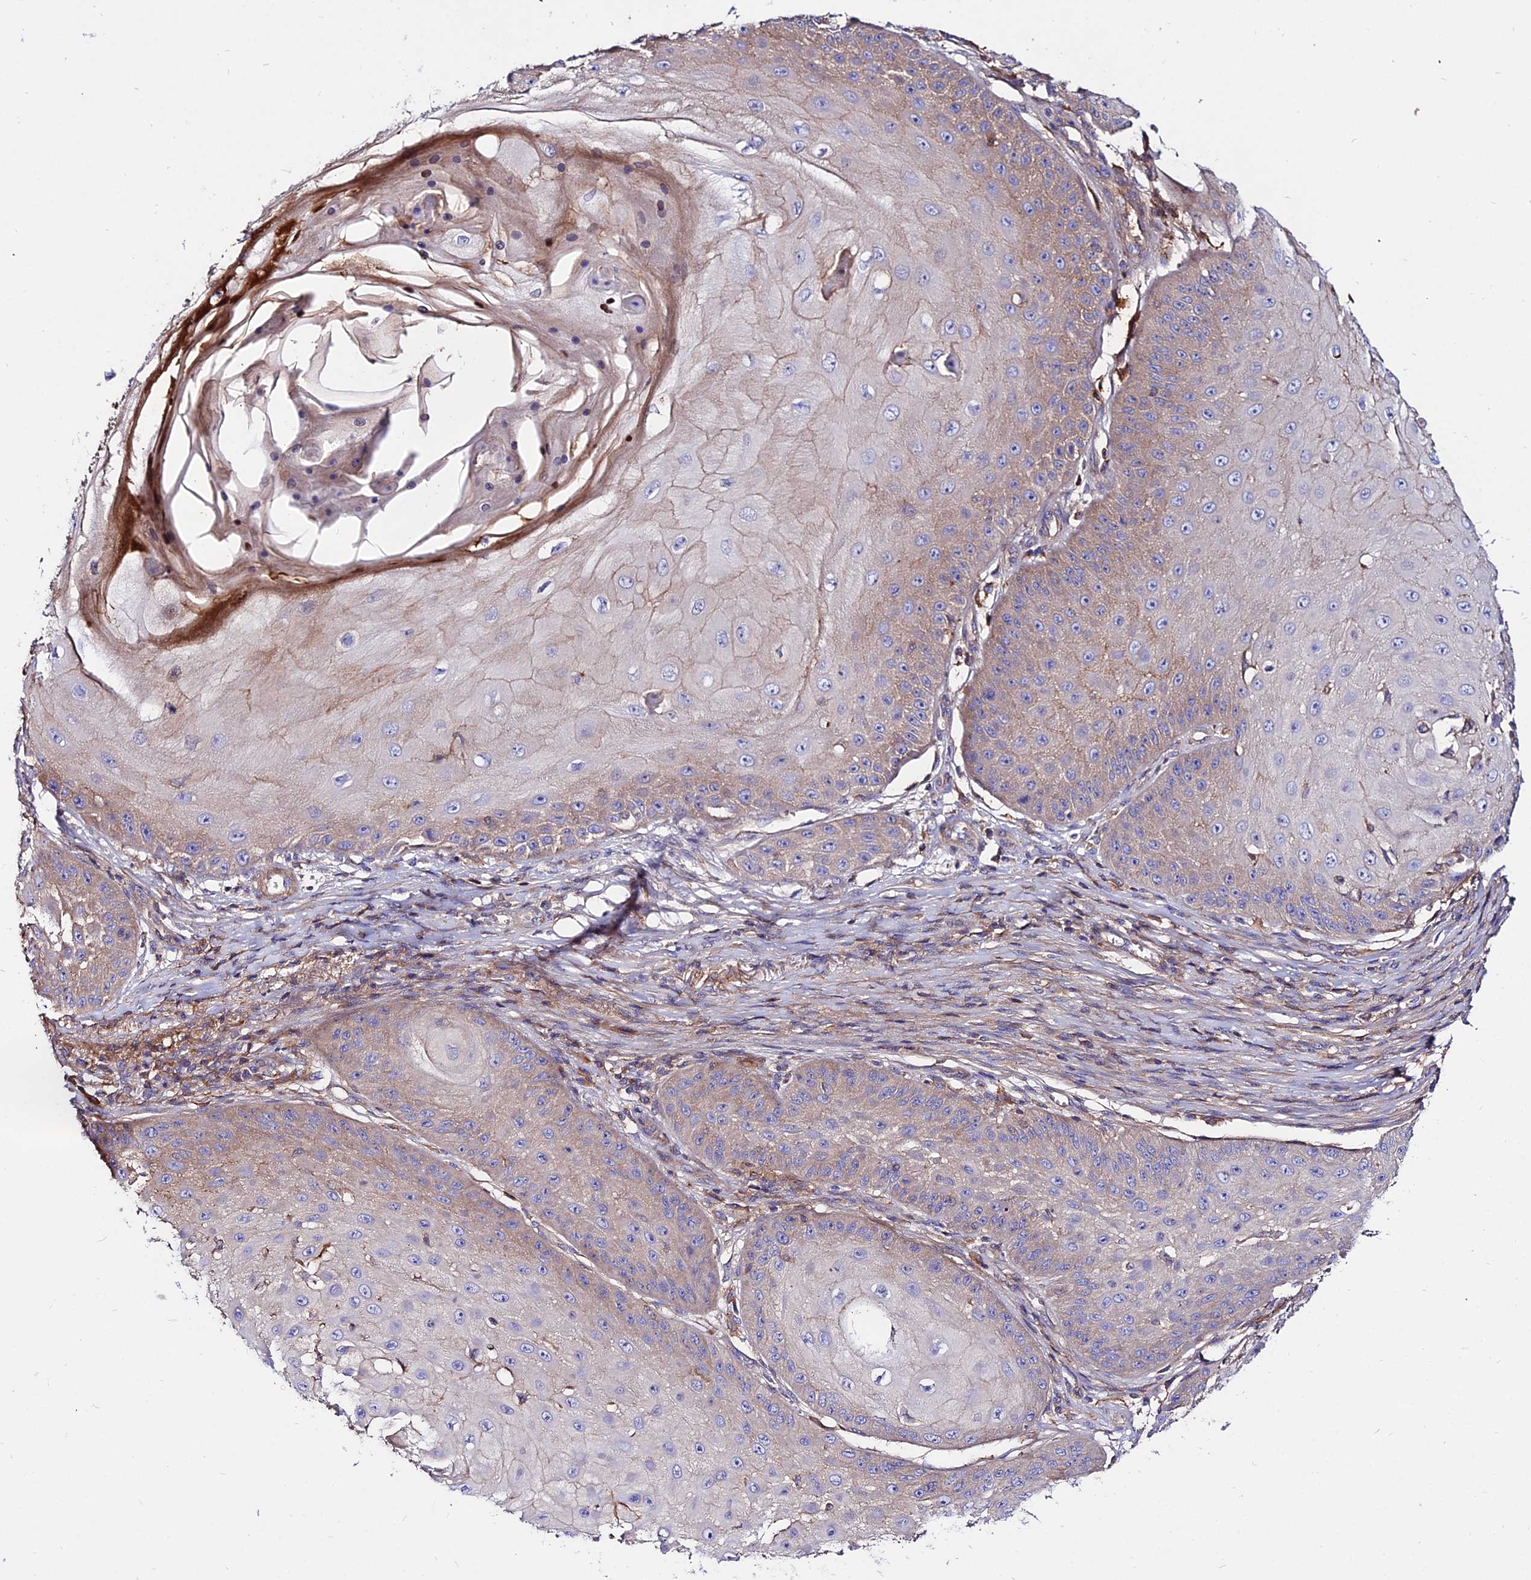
{"staining": {"intensity": "weak", "quantity": "25%-75%", "location": "cytoplasmic/membranous"}, "tissue": "skin cancer", "cell_type": "Tumor cells", "image_type": "cancer", "snomed": [{"axis": "morphology", "description": "Squamous cell carcinoma, NOS"}, {"axis": "topography", "description": "Skin"}], "caption": "Immunohistochemistry (IHC) image of human skin squamous cell carcinoma stained for a protein (brown), which demonstrates low levels of weak cytoplasmic/membranous staining in about 25%-75% of tumor cells.", "gene": "PYM1", "patient": {"sex": "male", "age": 70}}